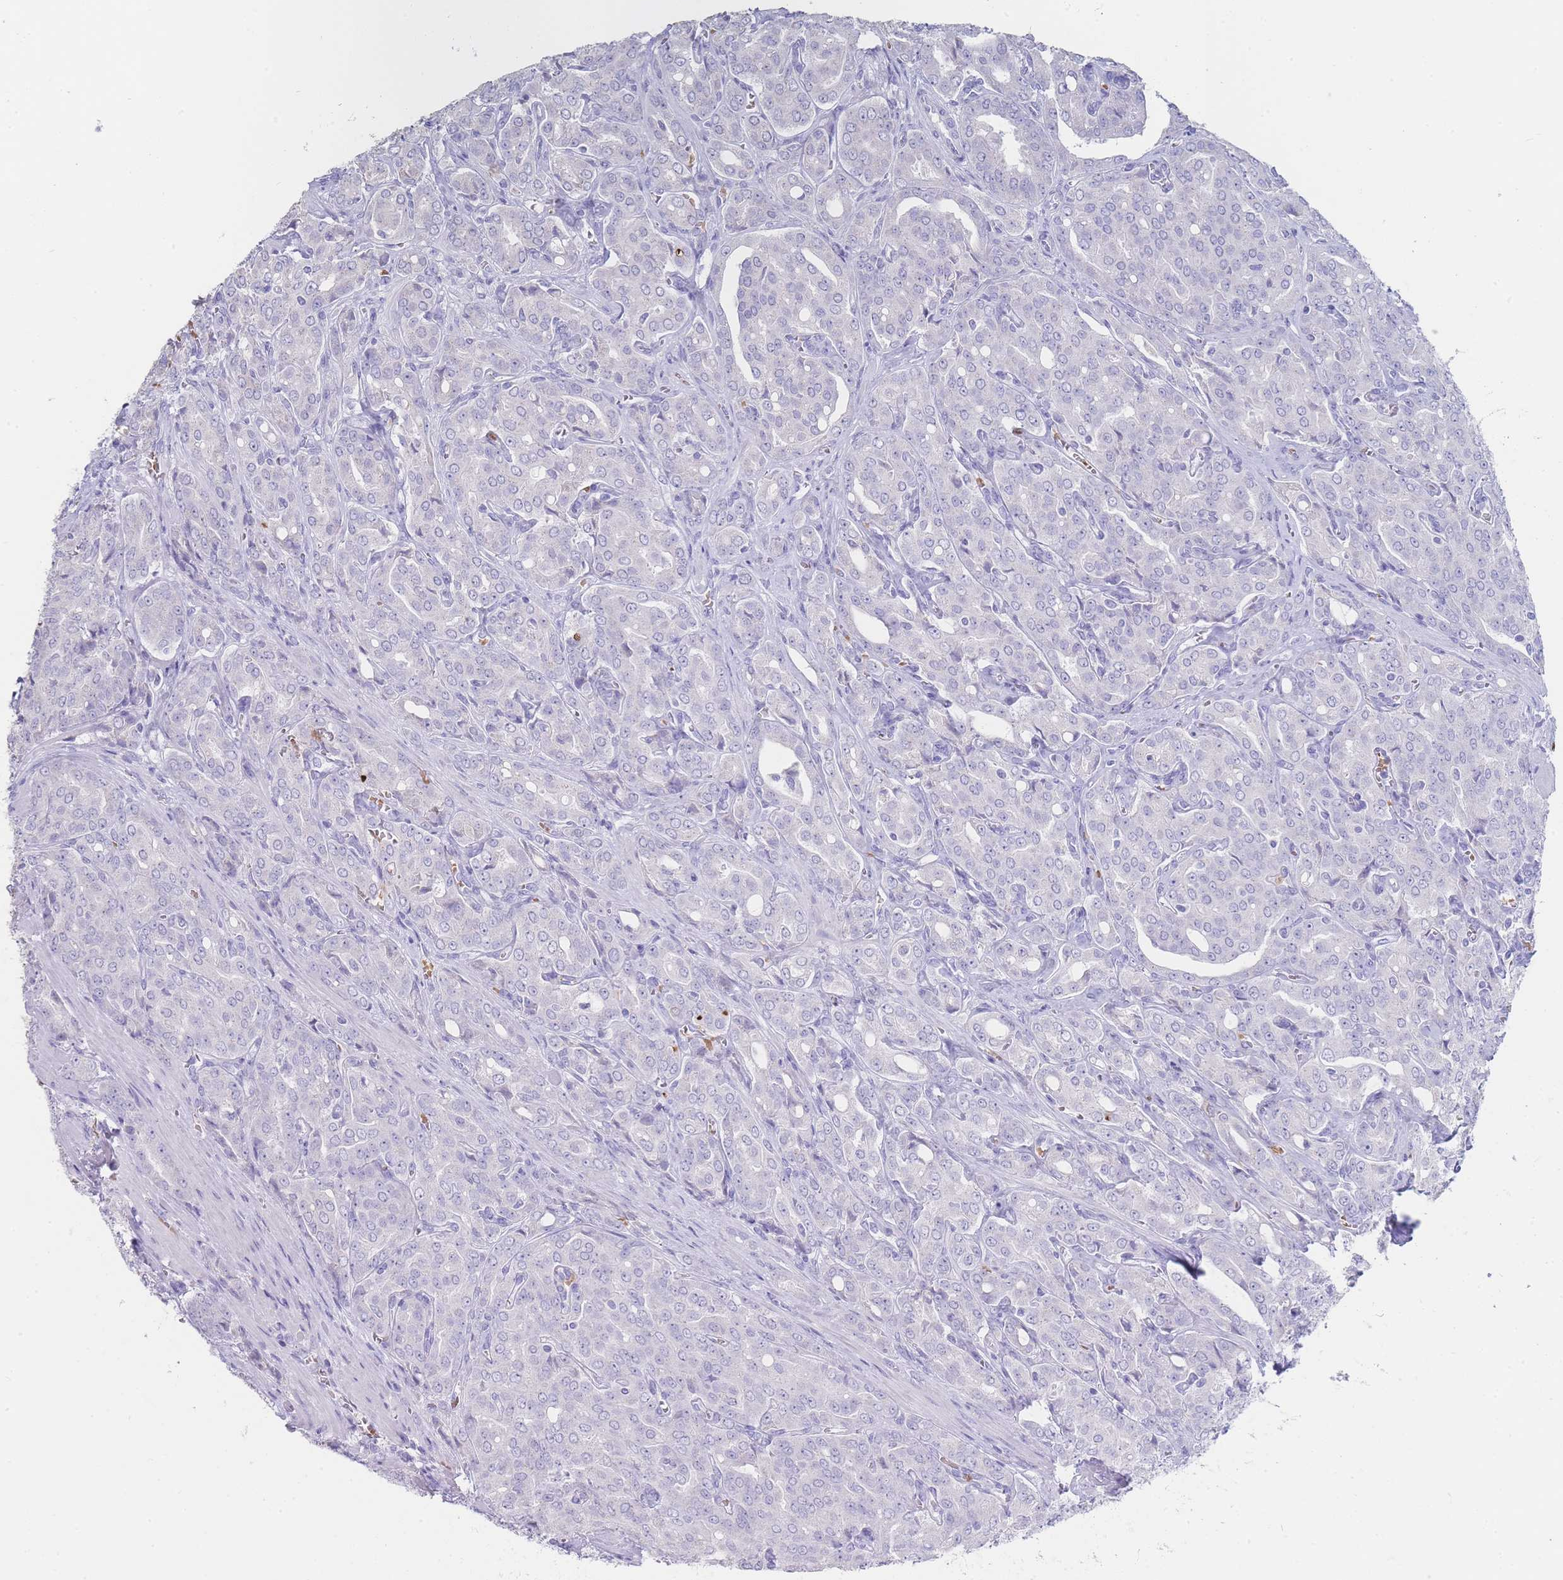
{"staining": {"intensity": "negative", "quantity": "none", "location": "none"}, "tissue": "prostate cancer", "cell_type": "Tumor cells", "image_type": "cancer", "snomed": [{"axis": "morphology", "description": "Adenocarcinoma, High grade"}, {"axis": "topography", "description": "Prostate"}], "caption": "Histopathology image shows no protein expression in tumor cells of prostate cancer tissue. Nuclei are stained in blue.", "gene": "HBG2", "patient": {"sex": "male", "age": 68}}